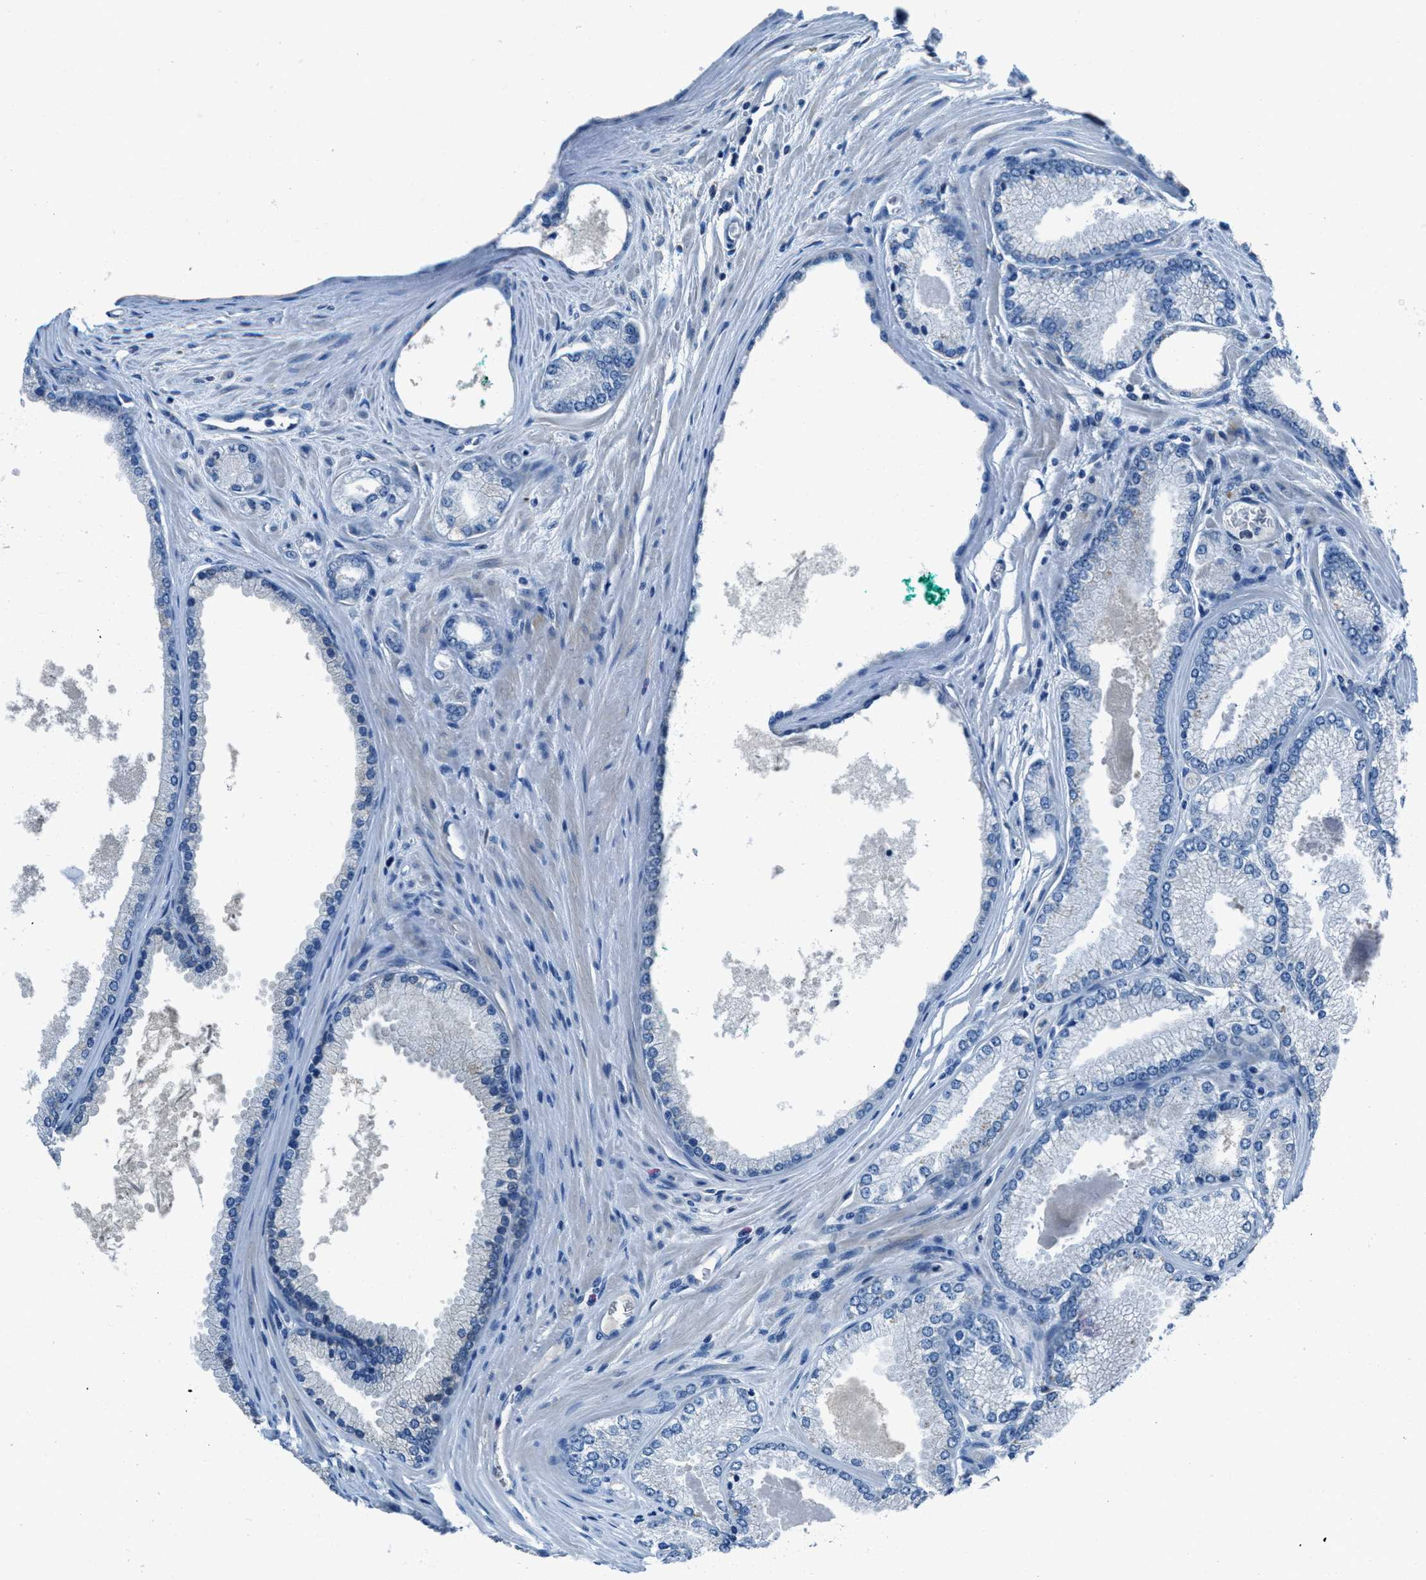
{"staining": {"intensity": "negative", "quantity": "none", "location": "none"}, "tissue": "prostate cancer", "cell_type": "Tumor cells", "image_type": "cancer", "snomed": [{"axis": "morphology", "description": "Adenocarcinoma, High grade"}, {"axis": "topography", "description": "Prostate"}], "caption": "High magnification brightfield microscopy of prostate cancer stained with DAB (3,3'-diaminobenzidine) (brown) and counterstained with hematoxylin (blue): tumor cells show no significant staining. The staining is performed using DAB brown chromogen with nuclei counter-stained in using hematoxylin.", "gene": "MIS18A", "patient": {"sex": "male", "age": 71}}